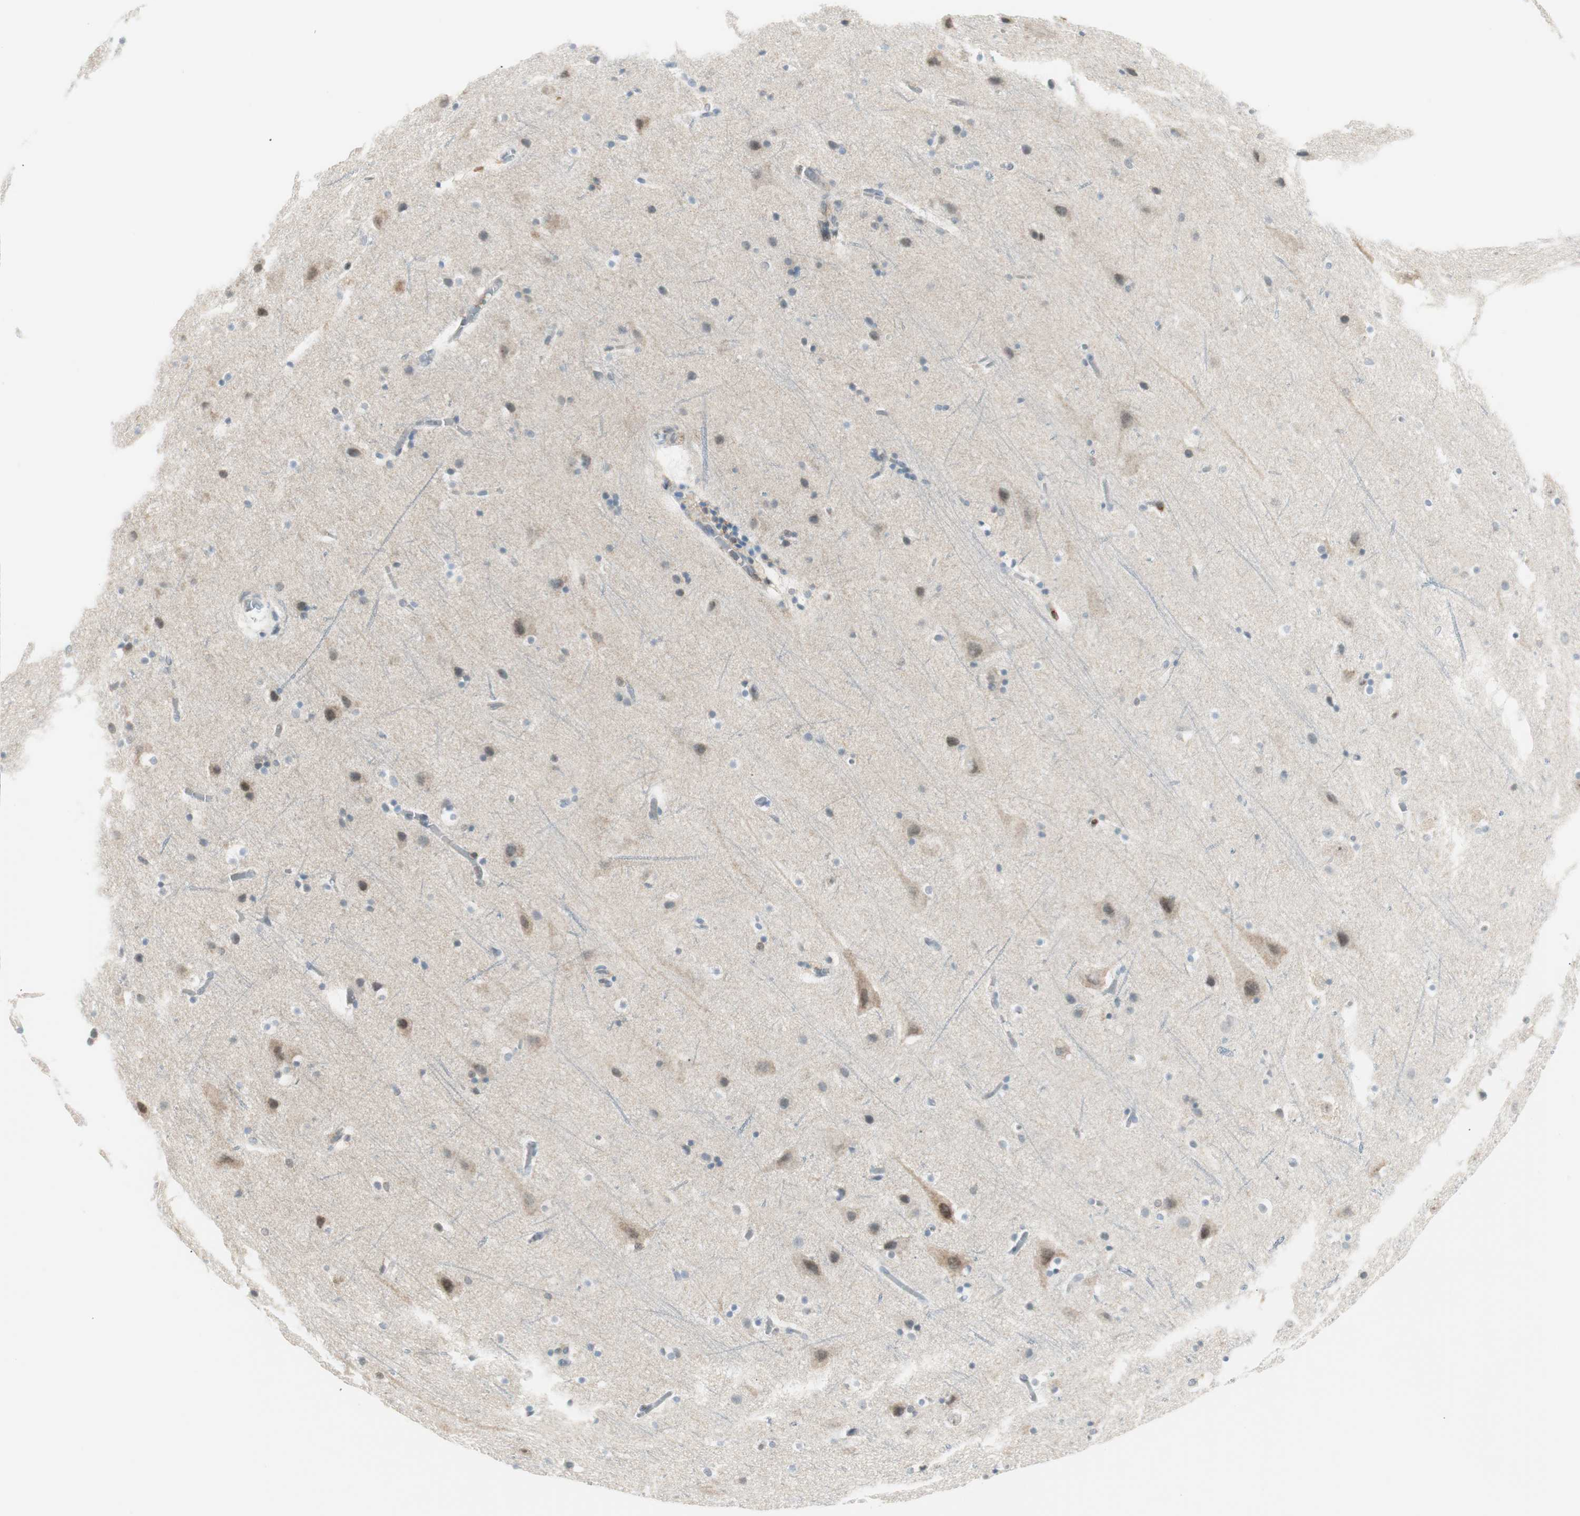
{"staining": {"intensity": "negative", "quantity": "none", "location": "none"}, "tissue": "cerebral cortex", "cell_type": "Endothelial cells", "image_type": "normal", "snomed": [{"axis": "morphology", "description": "Normal tissue, NOS"}, {"axis": "topography", "description": "Cerebral cortex"}], "caption": "Immunohistochemistry (IHC) of normal cerebral cortex reveals no positivity in endothelial cells.", "gene": "PPP1CA", "patient": {"sex": "male", "age": 45}}